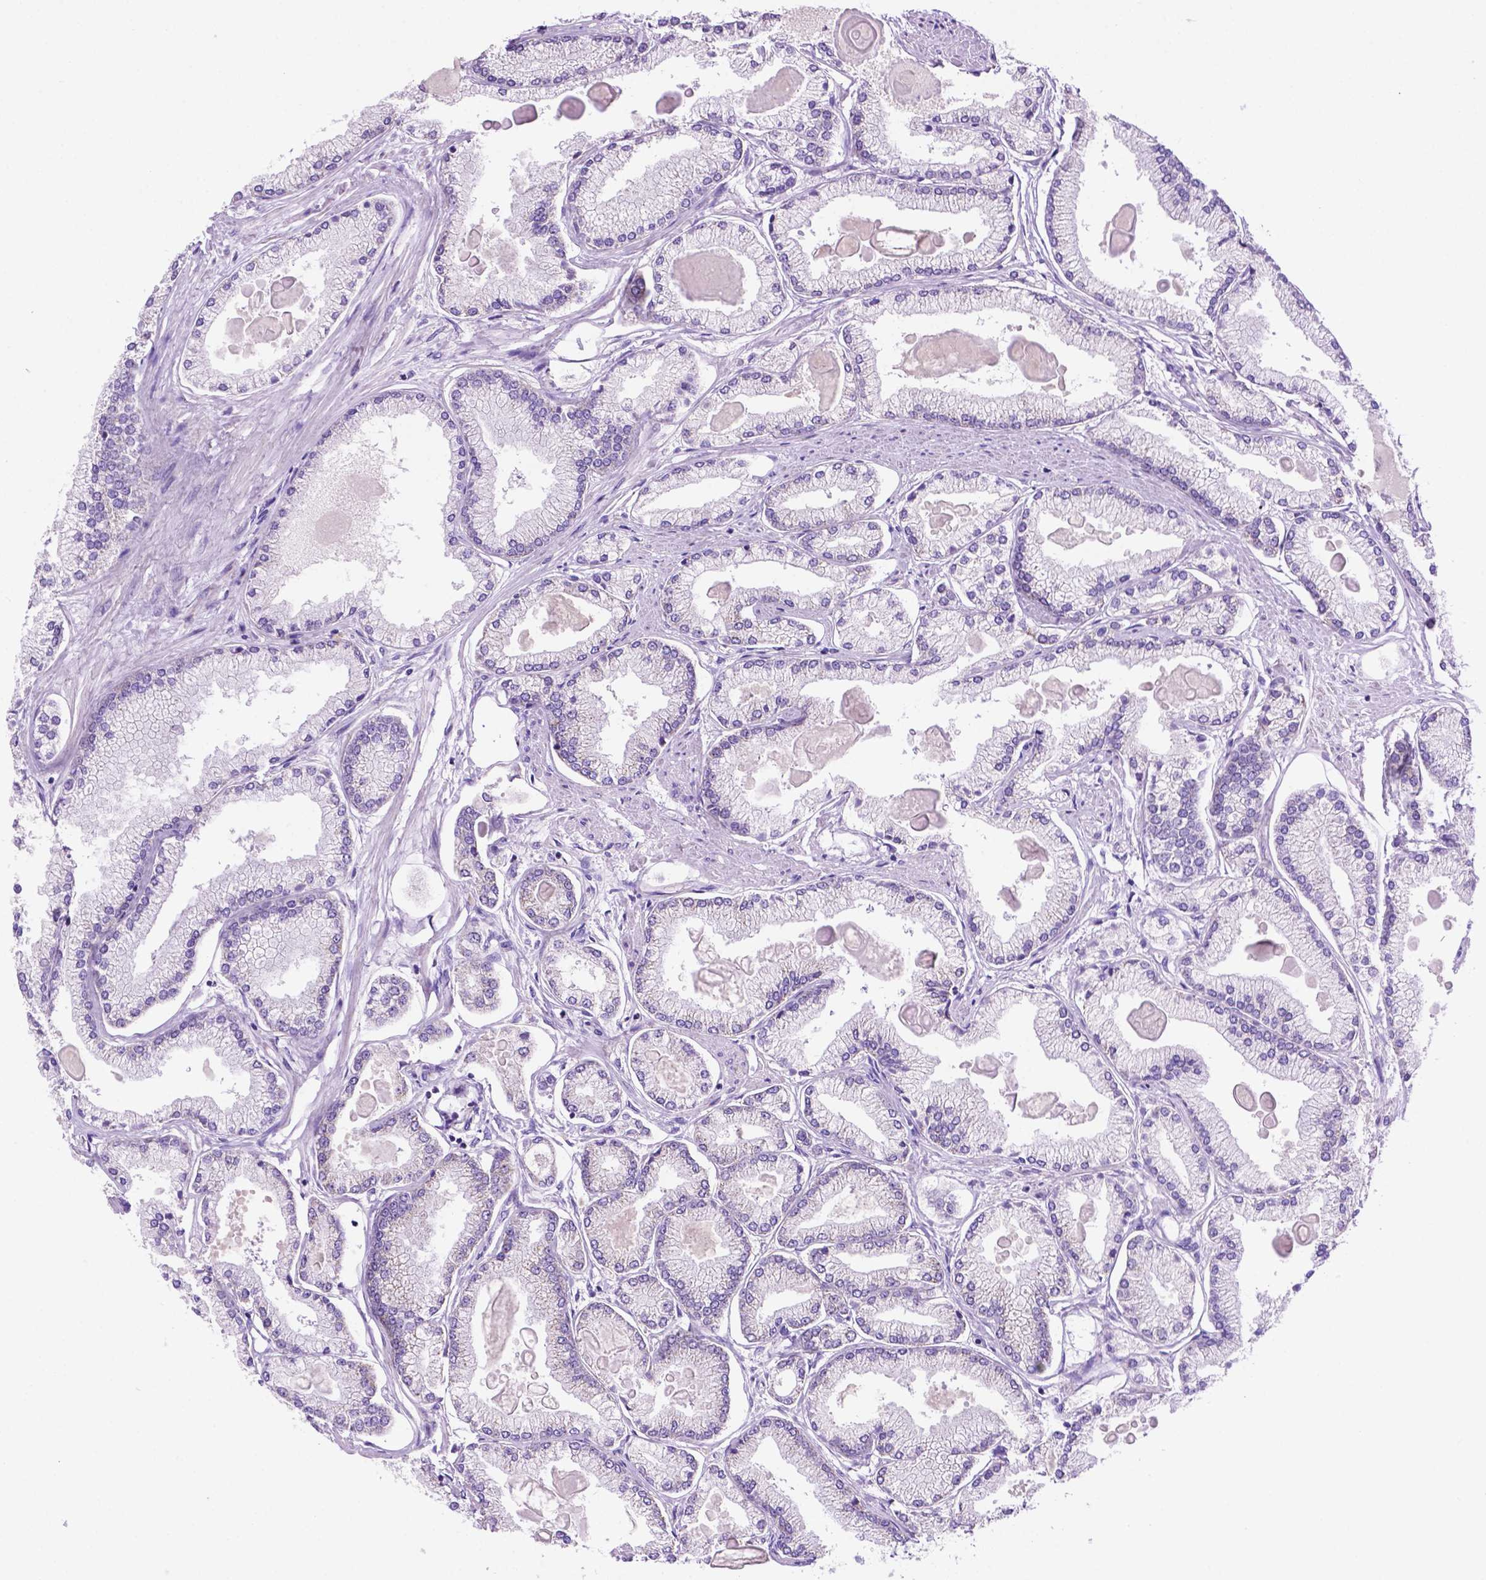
{"staining": {"intensity": "negative", "quantity": "none", "location": "none"}, "tissue": "prostate cancer", "cell_type": "Tumor cells", "image_type": "cancer", "snomed": [{"axis": "morphology", "description": "Adenocarcinoma, High grade"}, {"axis": "topography", "description": "Prostate"}], "caption": "There is no significant positivity in tumor cells of prostate cancer (adenocarcinoma (high-grade)). The staining is performed using DAB brown chromogen with nuclei counter-stained in using hematoxylin.", "gene": "PHYHIP", "patient": {"sex": "male", "age": 68}}